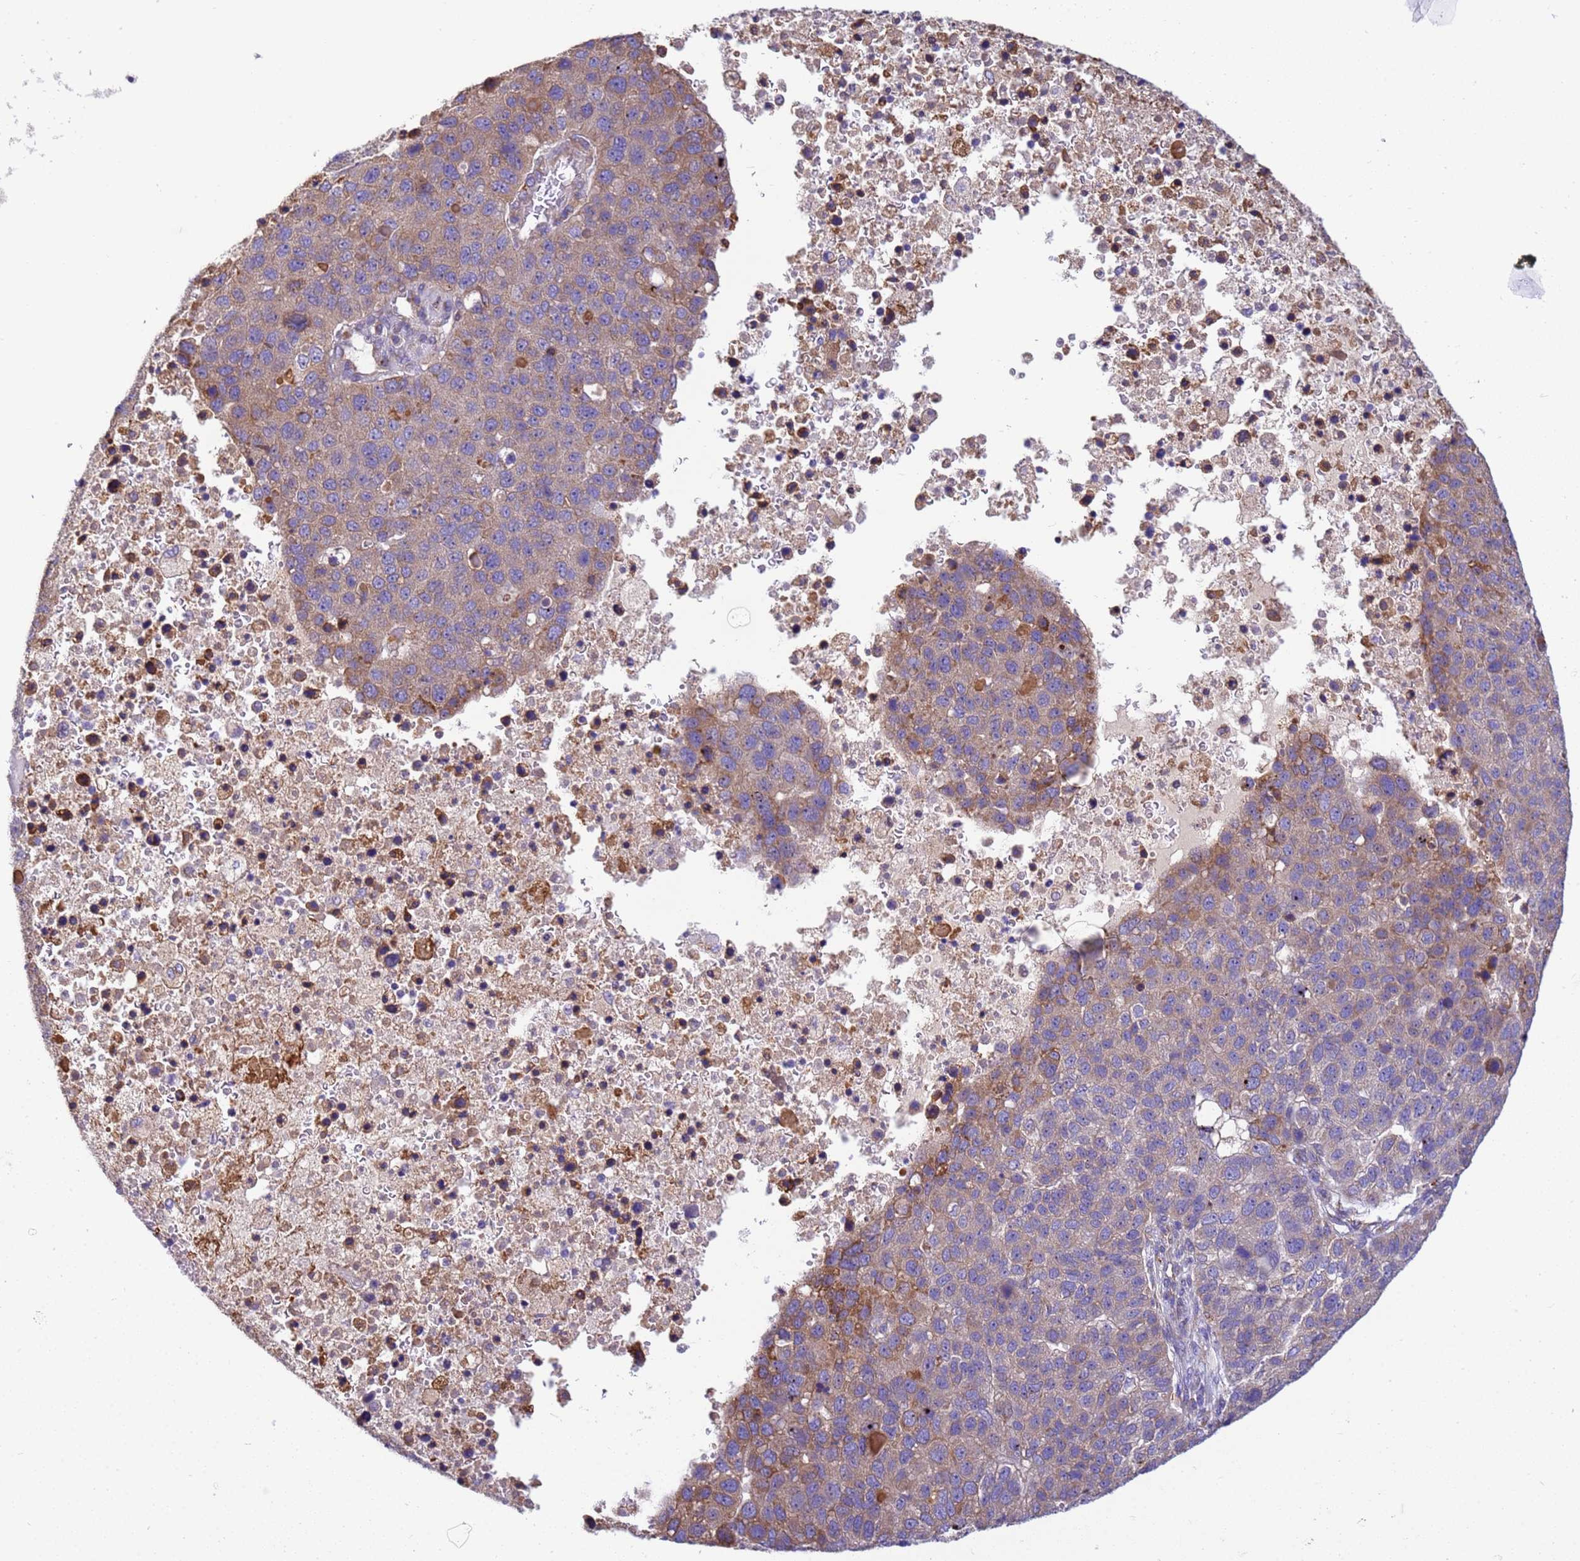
{"staining": {"intensity": "moderate", "quantity": "25%-75%", "location": "cytoplasmic/membranous"}, "tissue": "pancreatic cancer", "cell_type": "Tumor cells", "image_type": "cancer", "snomed": [{"axis": "morphology", "description": "Adenocarcinoma, NOS"}, {"axis": "topography", "description": "Pancreas"}], "caption": "High-power microscopy captured an IHC histopathology image of pancreatic adenocarcinoma, revealing moderate cytoplasmic/membranous positivity in about 25%-75% of tumor cells.", "gene": "THAP5", "patient": {"sex": "female", "age": 61}}